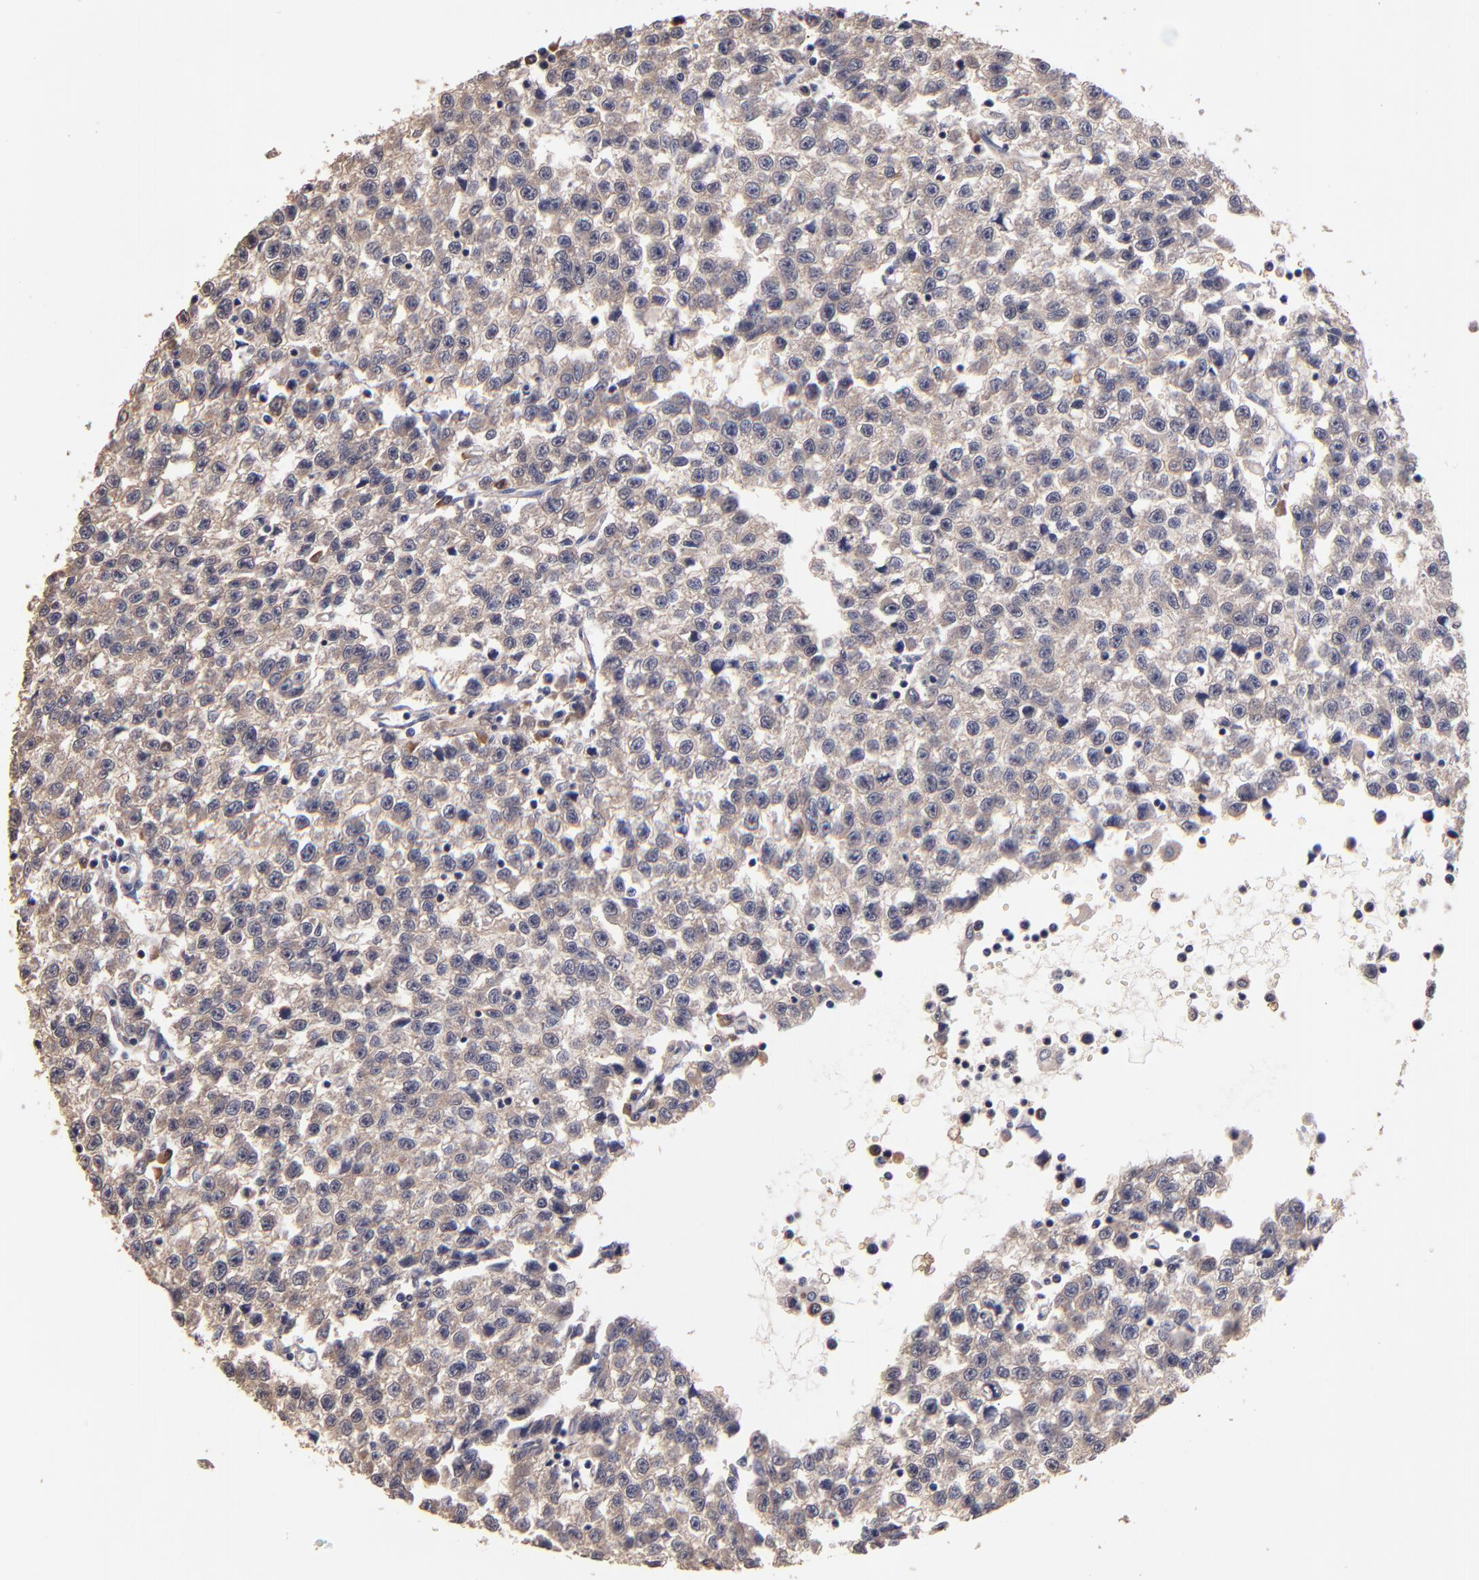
{"staining": {"intensity": "weak", "quantity": ">75%", "location": "cytoplasmic/membranous"}, "tissue": "testis cancer", "cell_type": "Tumor cells", "image_type": "cancer", "snomed": [{"axis": "morphology", "description": "Seminoma, NOS"}, {"axis": "topography", "description": "Testis"}], "caption": "Seminoma (testis) stained with IHC demonstrates weak cytoplasmic/membranous expression in approximately >75% of tumor cells.", "gene": "TTLL12", "patient": {"sex": "male", "age": 35}}